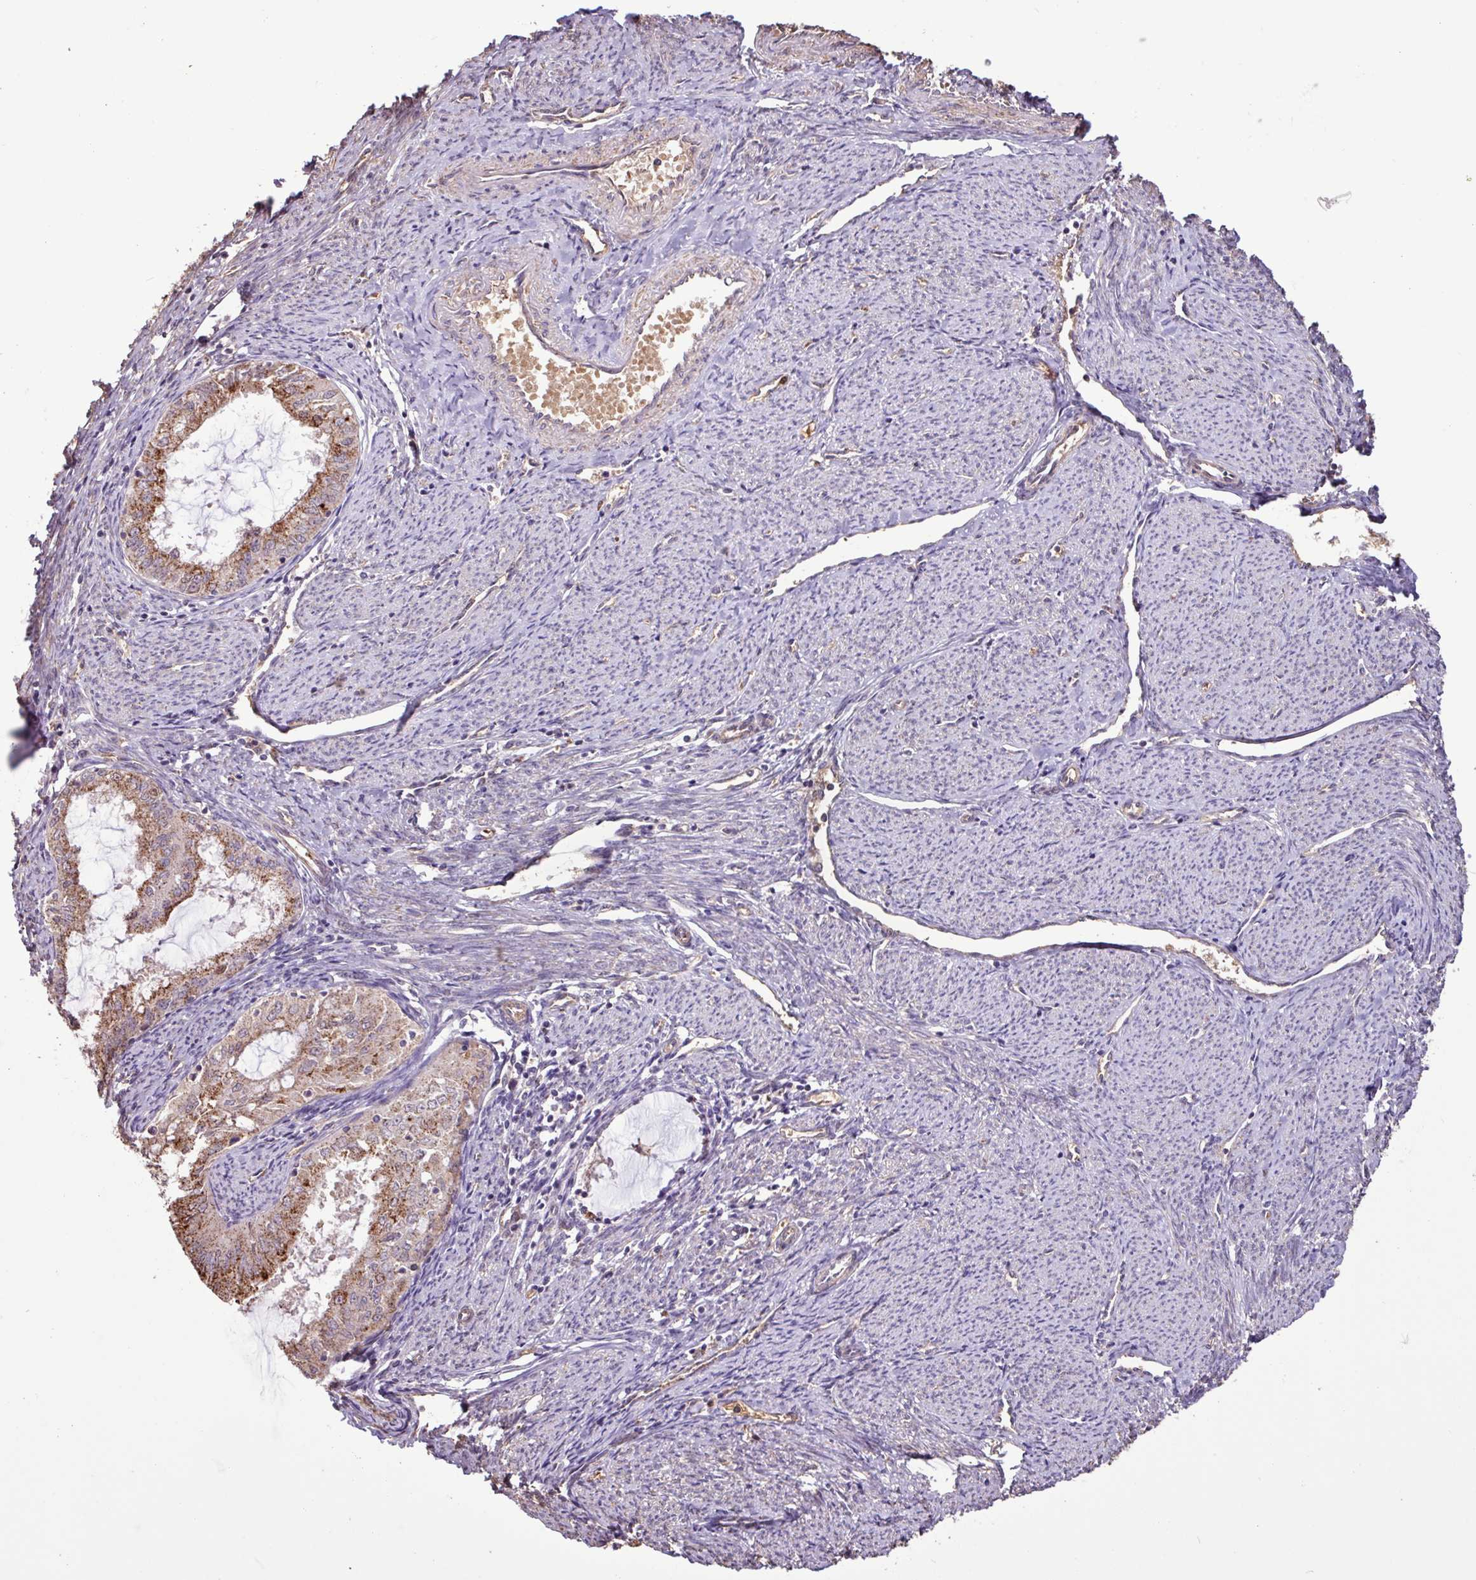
{"staining": {"intensity": "moderate", "quantity": "25%-75%", "location": "cytoplasmic/membranous"}, "tissue": "endometrial cancer", "cell_type": "Tumor cells", "image_type": "cancer", "snomed": [{"axis": "morphology", "description": "Adenocarcinoma, NOS"}, {"axis": "topography", "description": "Endometrium"}], "caption": "High-magnification brightfield microscopy of endometrial cancer (adenocarcinoma) stained with DAB (3,3'-diaminobenzidine) (brown) and counterstained with hematoxylin (blue). tumor cells exhibit moderate cytoplasmic/membranous staining is identified in approximately25%-75% of cells. (brown staining indicates protein expression, while blue staining denotes nuclei).", "gene": "CHST11", "patient": {"sex": "female", "age": 70}}